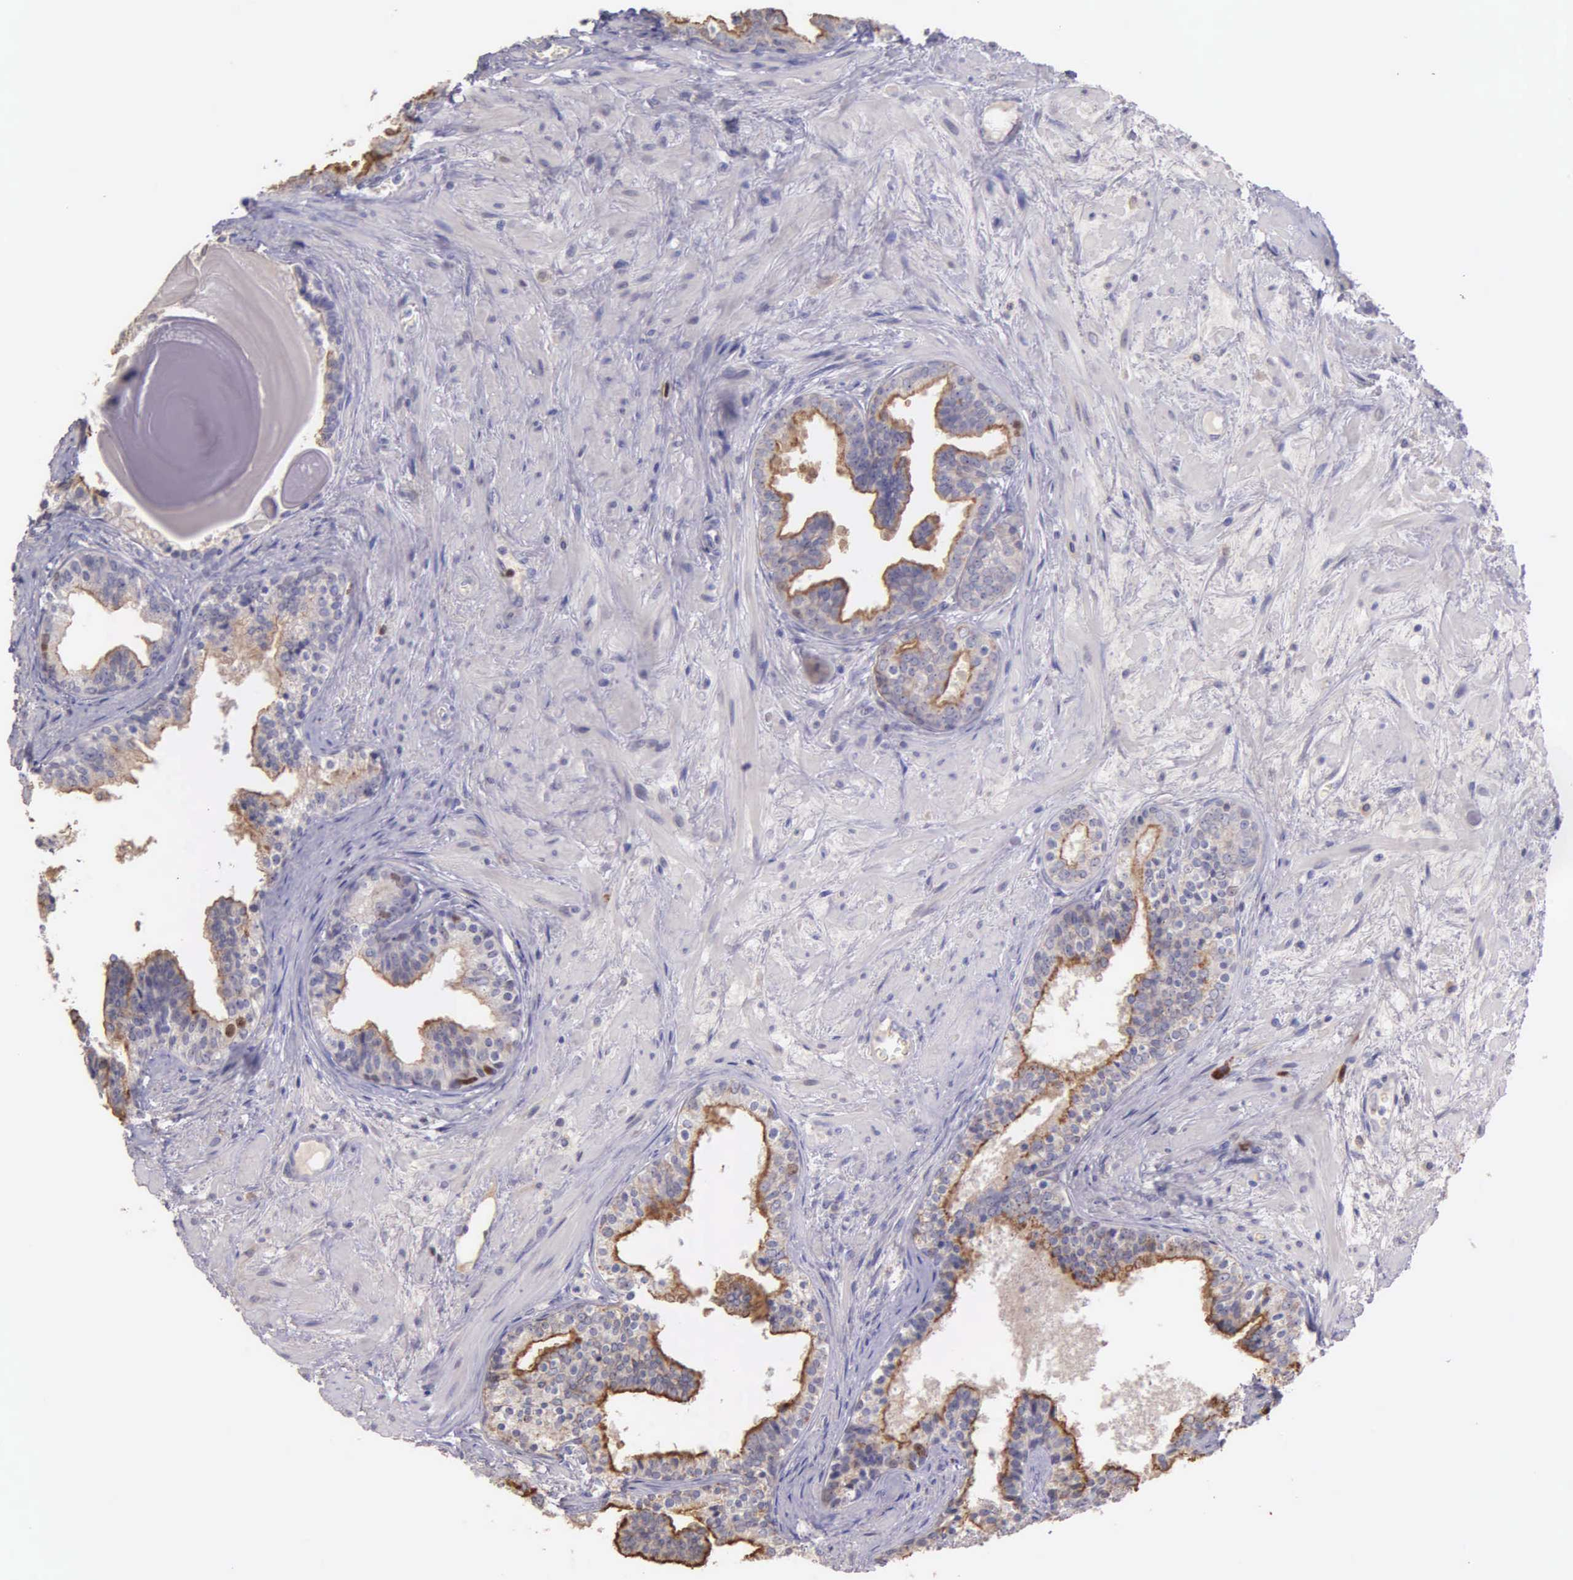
{"staining": {"intensity": "moderate", "quantity": ">75%", "location": "cytoplasmic/membranous"}, "tissue": "prostate", "cell_type": "Glandular cells", "image_type": "normal", "snomed": [{"axis": "morphology", "description": "Normal tissue, NOS"}, {"axis": "topography", "description": "Prostate"}], "caption": "The histopathology image demonstrates a brown stain indicating the presence of a protein in the cytoplasmic/membranous of glandular cells in prostate.", "gene": "MCM5", "patient": {"sex": "male", "age": 65}}